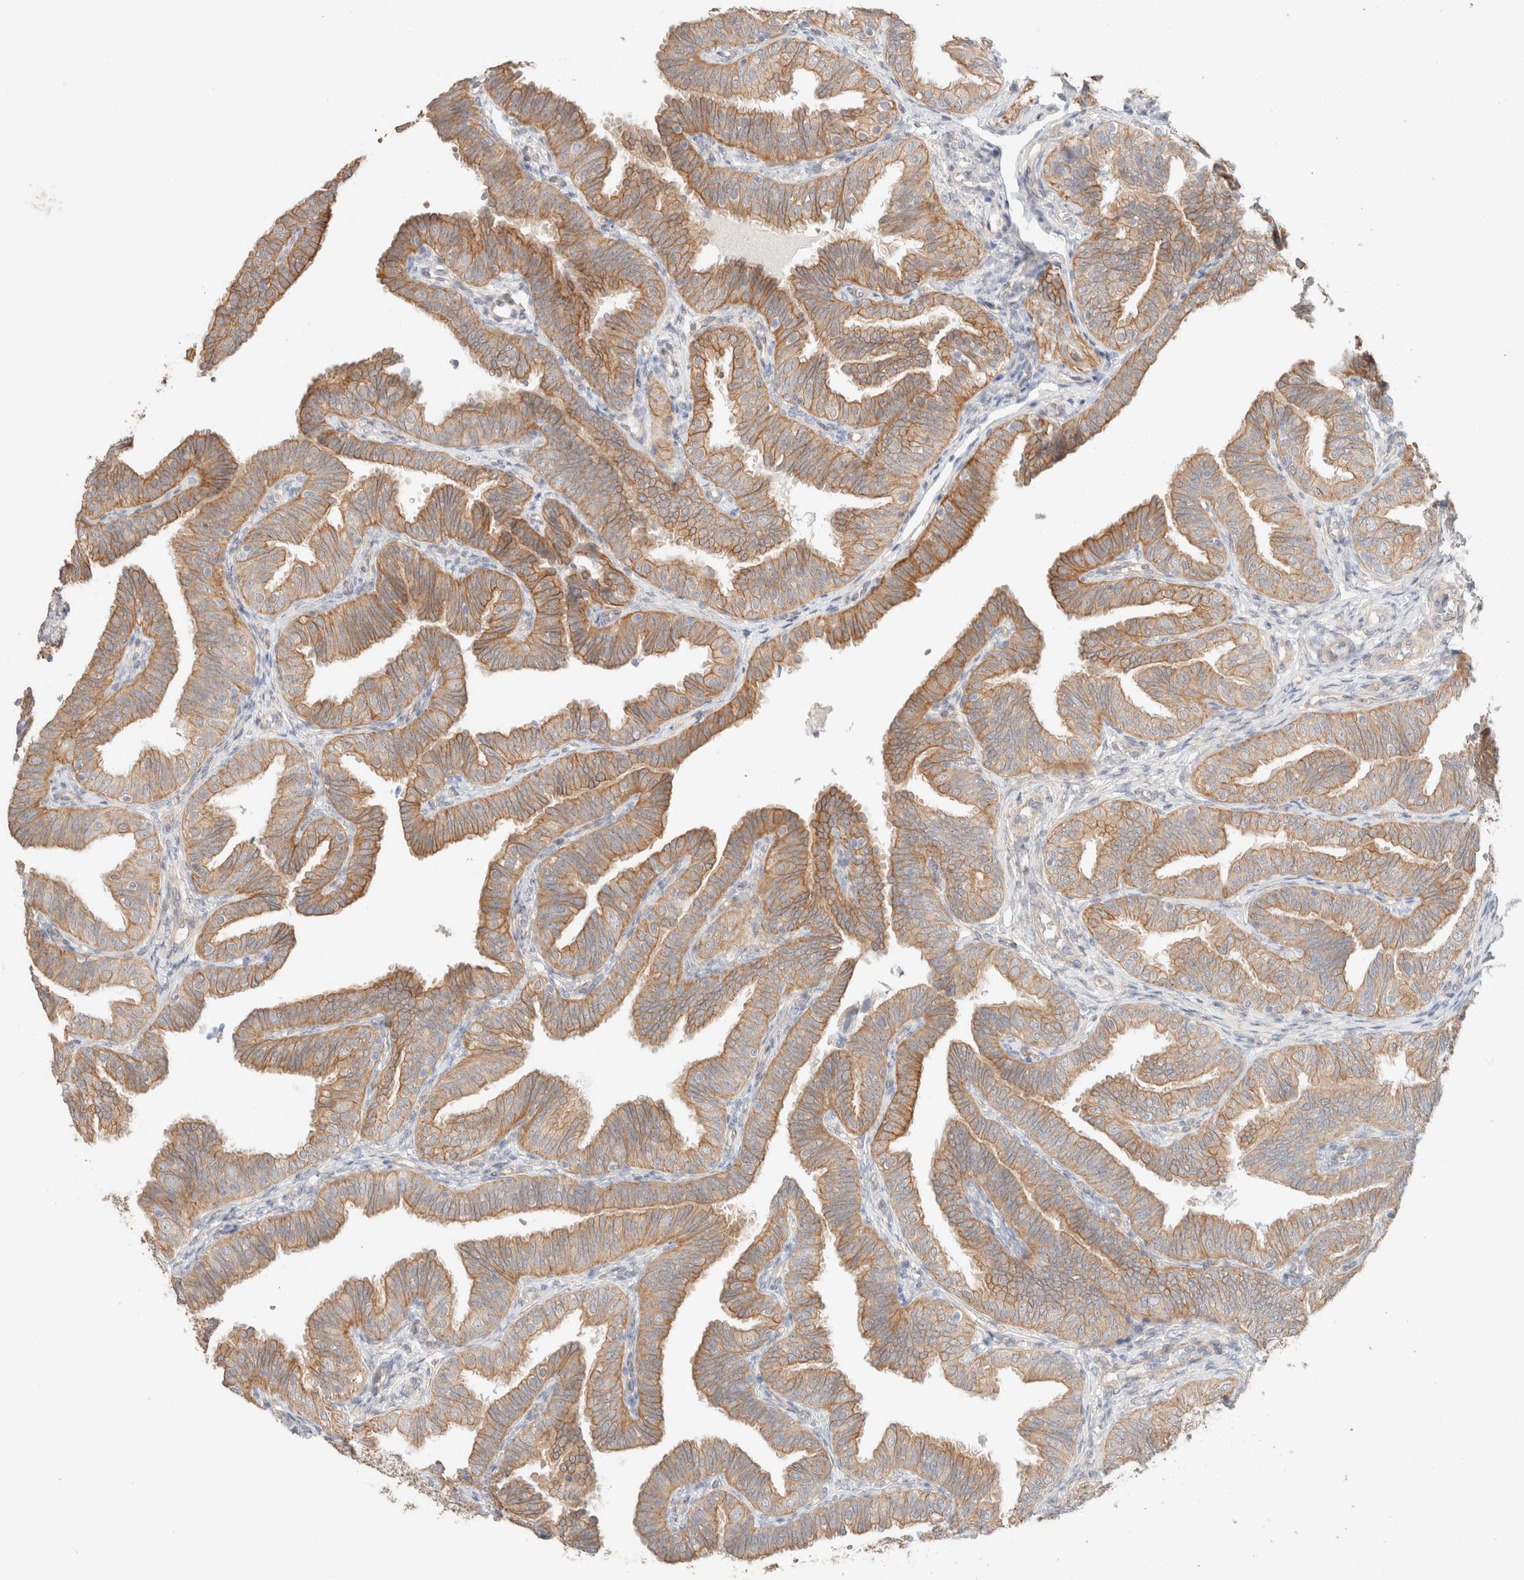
{"staining": {"intensity": "moderate", "quantity": ">75%", "location": "cytoplasmic/membranous"}, "tissue": "fallopian tube", "cell_type": "Glandular cells", "image_type": "normal", "snomed": [{"axis": "morphology", "description": "Normal tissue, NOS"}, {"axis": "topography", "description": "Fallopian tube"}], "caption": "There is medium levels of moderate cytoplasmic/membranous staining in glandular cells of unremarkable fallopian tube, as demonstrated by immunohistochemical staining (brown color).", "gene": "CSNK1E", "patient": {"sex": "female", "age": 35}}